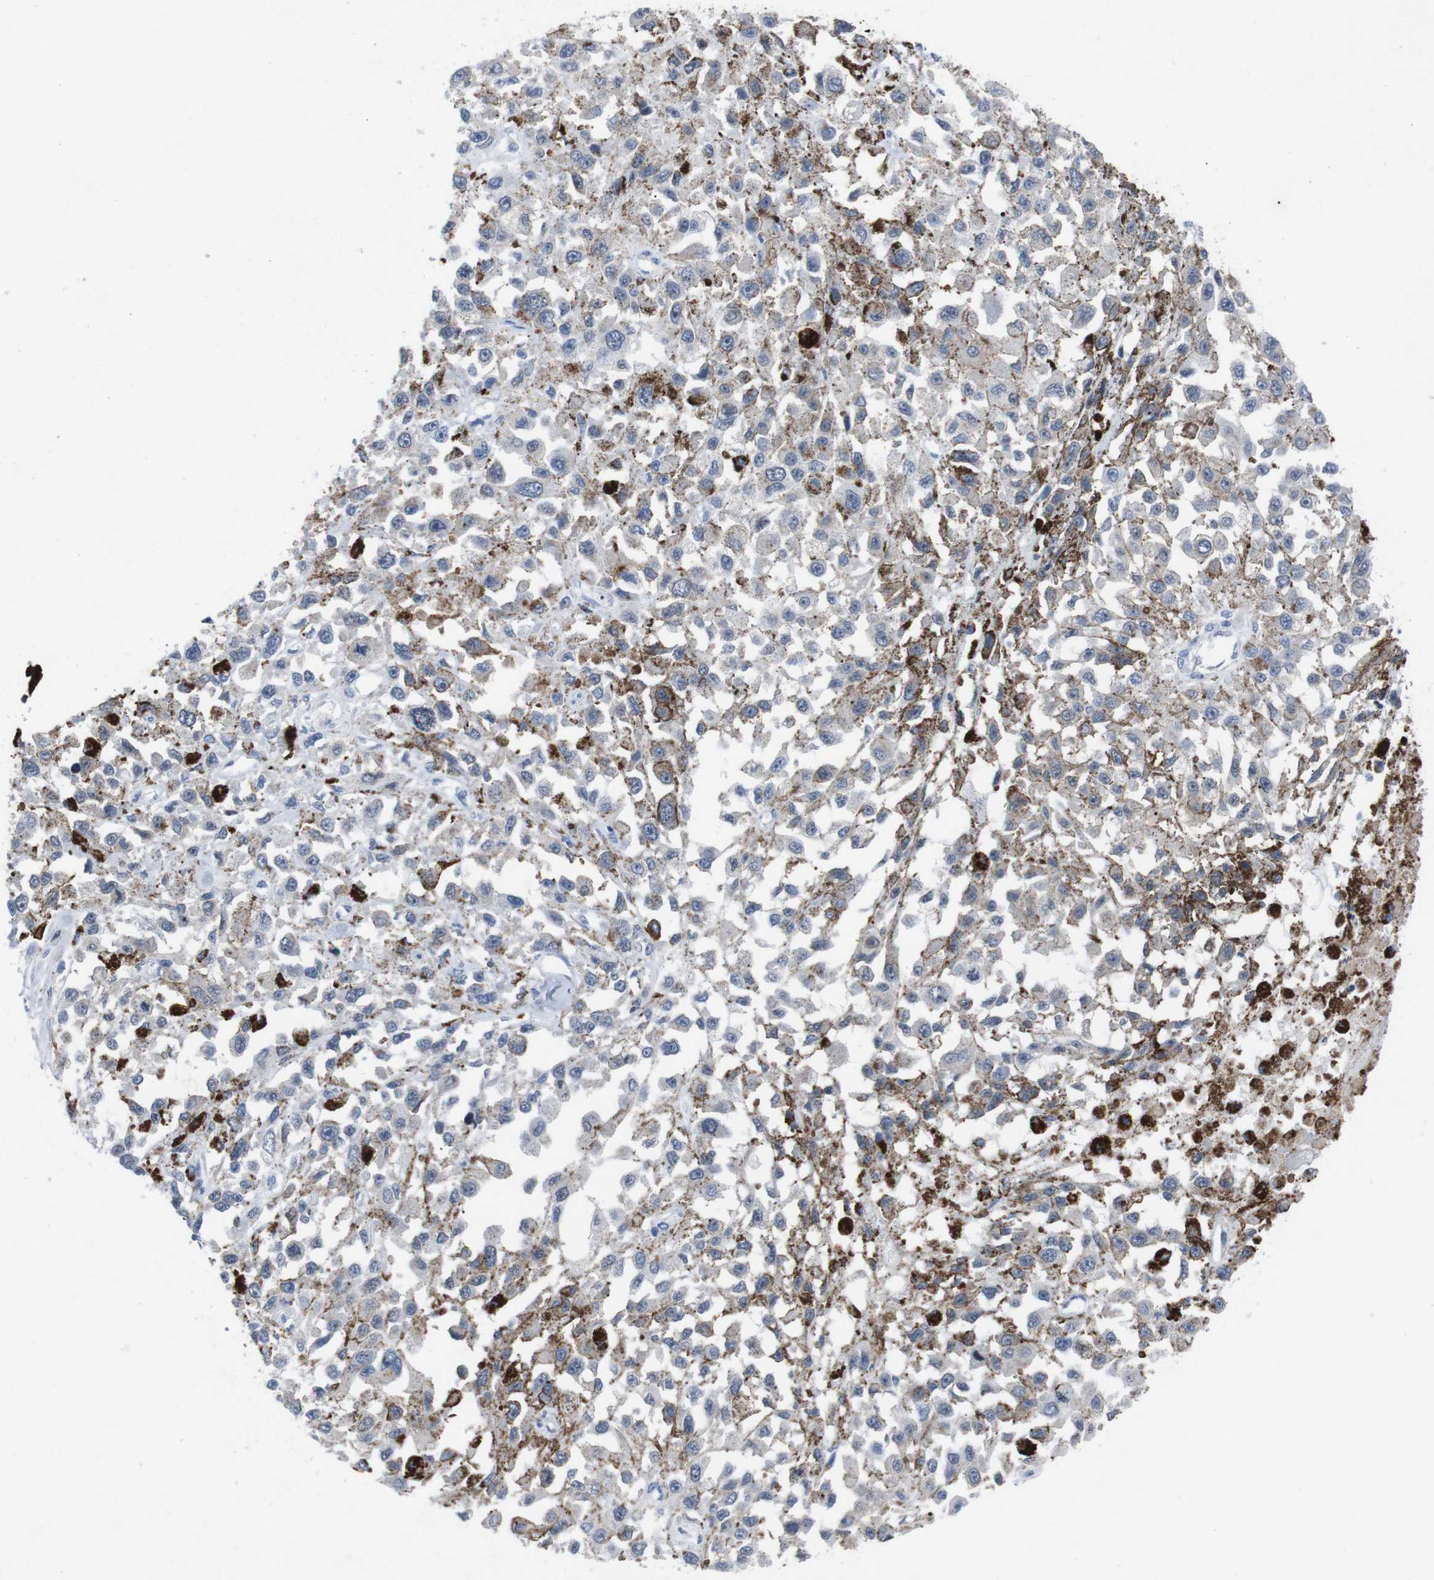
{"staining": {"intensity": "weak", "quantity": "<25%", "location": "cytoplasmic/membranous"}, "tissue": "melanoma", "cell_type": "Tumor cells", "image_type": "cancer", "snomed": [{"axis": "morphology", "description": "Malignant melanoma, Metastatic site"}, {"axis": "topography", "description": "Lymph node"}], "caption": "The IHC image has no significant expression in tumor cells of malignant melanoma (metastatic site) tissue. (IHC, brightfield microscopy, high magnification).", "gene": "IRF4", "patient": {"sex": "male", "age": 59}}